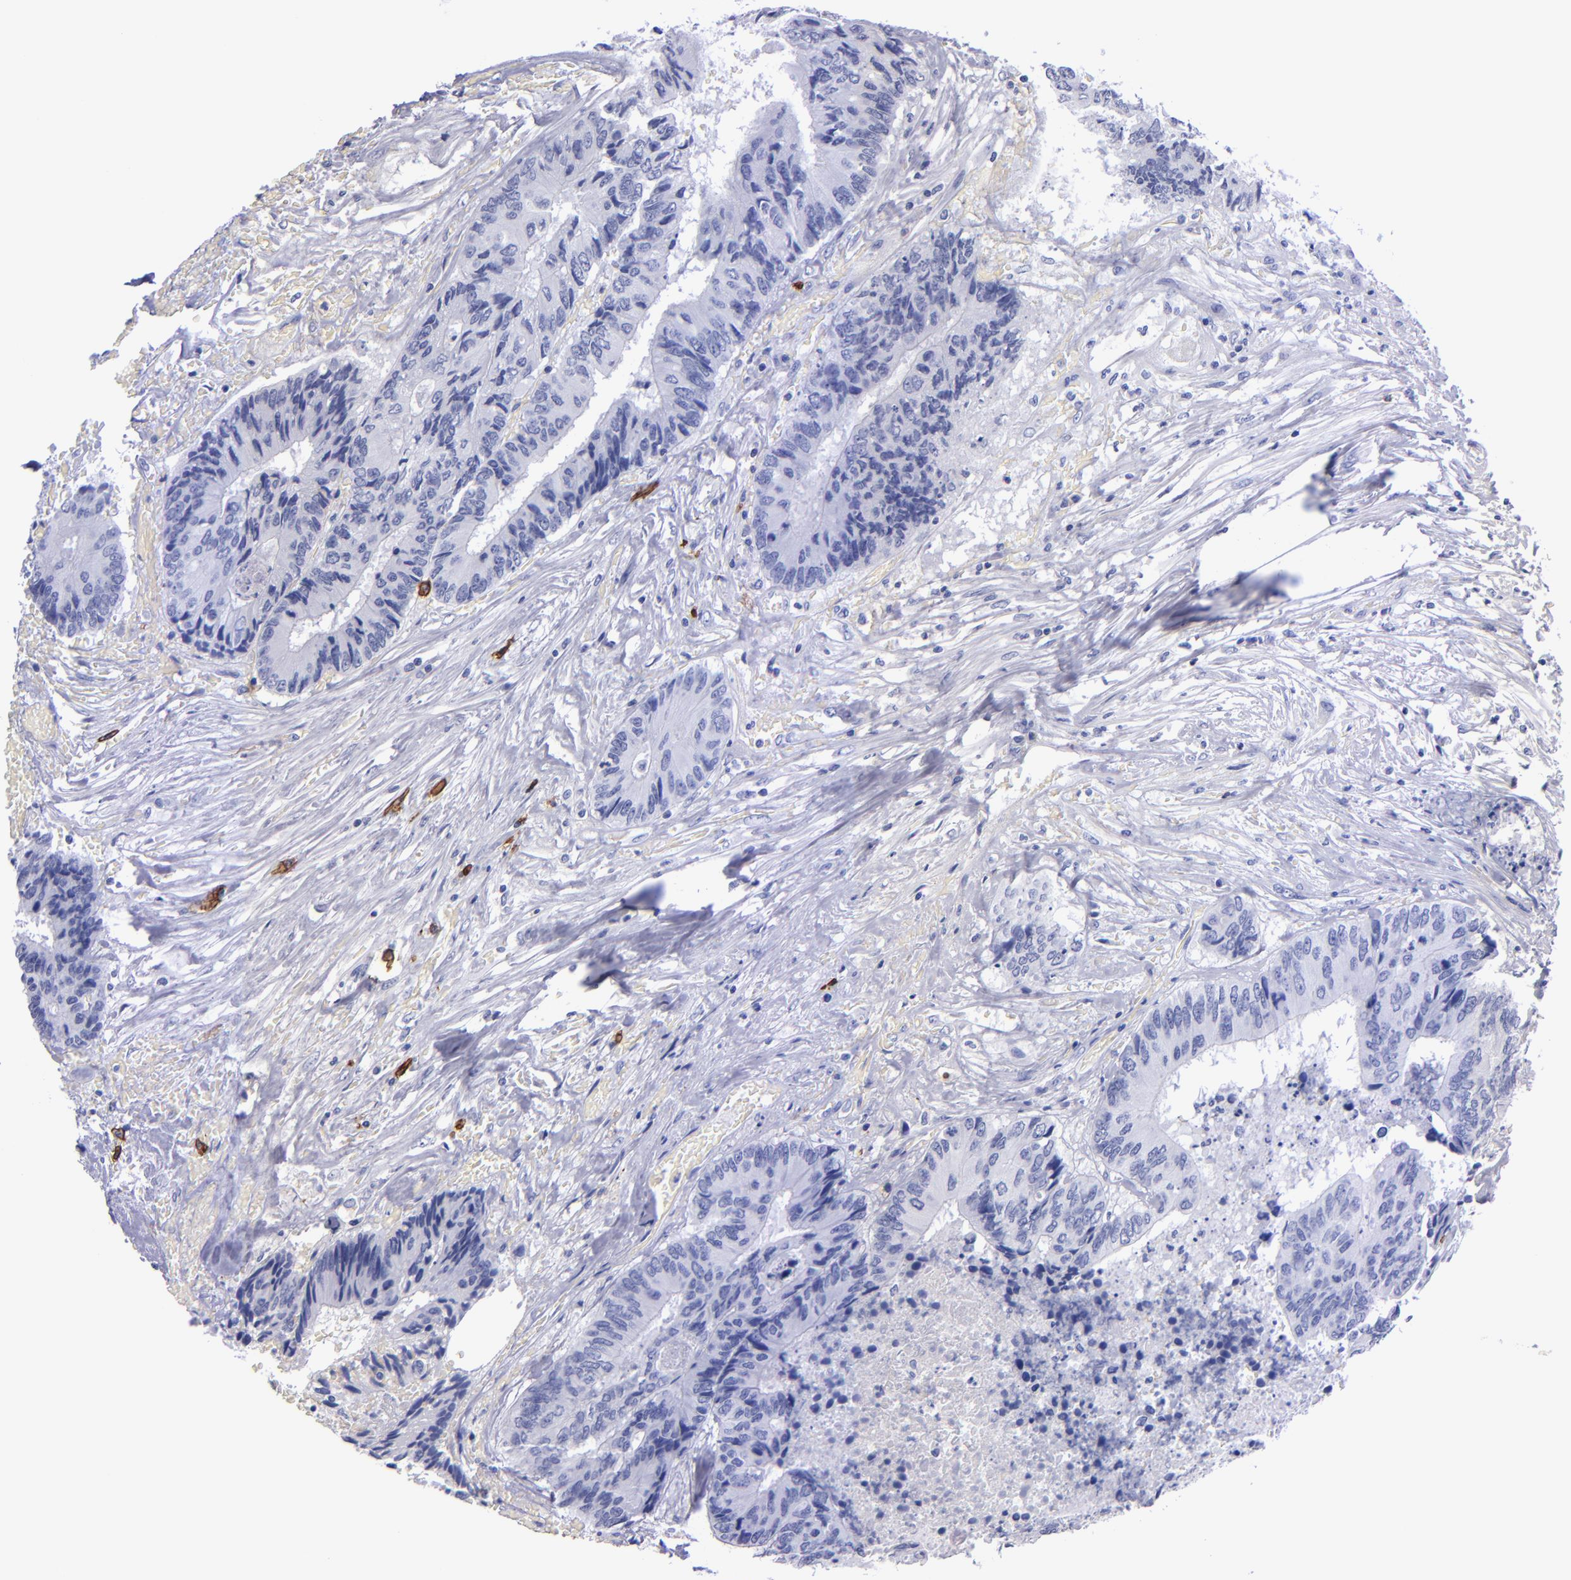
{"staining": {"intensity": "negative", "quantity": "none", "location": "none"}, "tissue": "colorectal cancer", "cell_type": "Tumor cells", "image_type": "cancer", "snomed": [{"axis": "morphology", "description": "Adenocarcinoma, NOS"}, {"axis": "topography", "description": "Rectum"}], "caption": "Protein analysis of colorectal cancer (adenocarcinoma) shows no significant staining in tumor cells. (IHC, brightfield microscopy, high magnification).", "gene": "CD38", "patient": {"sex": "male", "age": 55}}